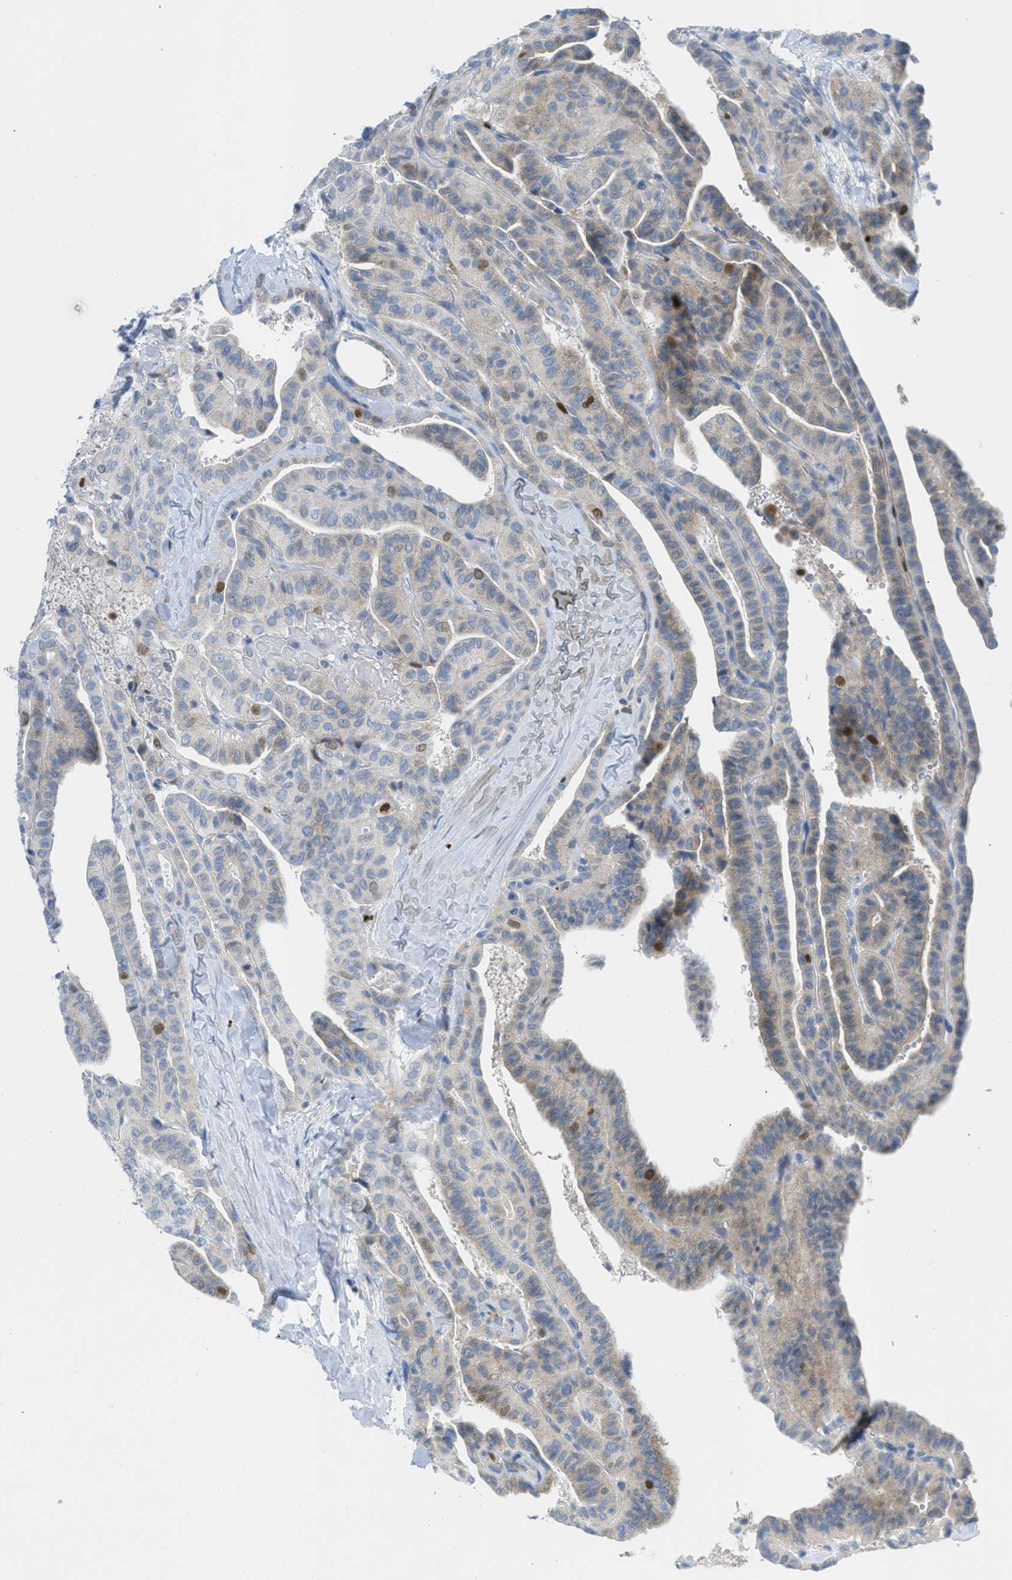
{"staining": {"intensity": "weak", "quantity": ">75%", "location": "cytoplasmic/membranous,nuclear"}, "tissue": "thyroid cancer", "cell_type": "Tumor cells", "image_type": "cancer", "snomed": [{"axis": "morphology", "description": "Papillary adenocarcinoma, NOS"}, {"axis": "topography", "description": "Thyroid gland"}], "caption": "IHC micrograph of neoplastic tissue: papillary adenocarcinoma (thyroid) stained using IHC exhibits low levels of weak protein expression localized specifically in the cytoplasmic/membranous and nuclear of tumor cells, appearing as a cytoplasmic/membranous and nuclear brown color.", "gene": "ORC6", "patient": {"sex": "male", "age": 77}}